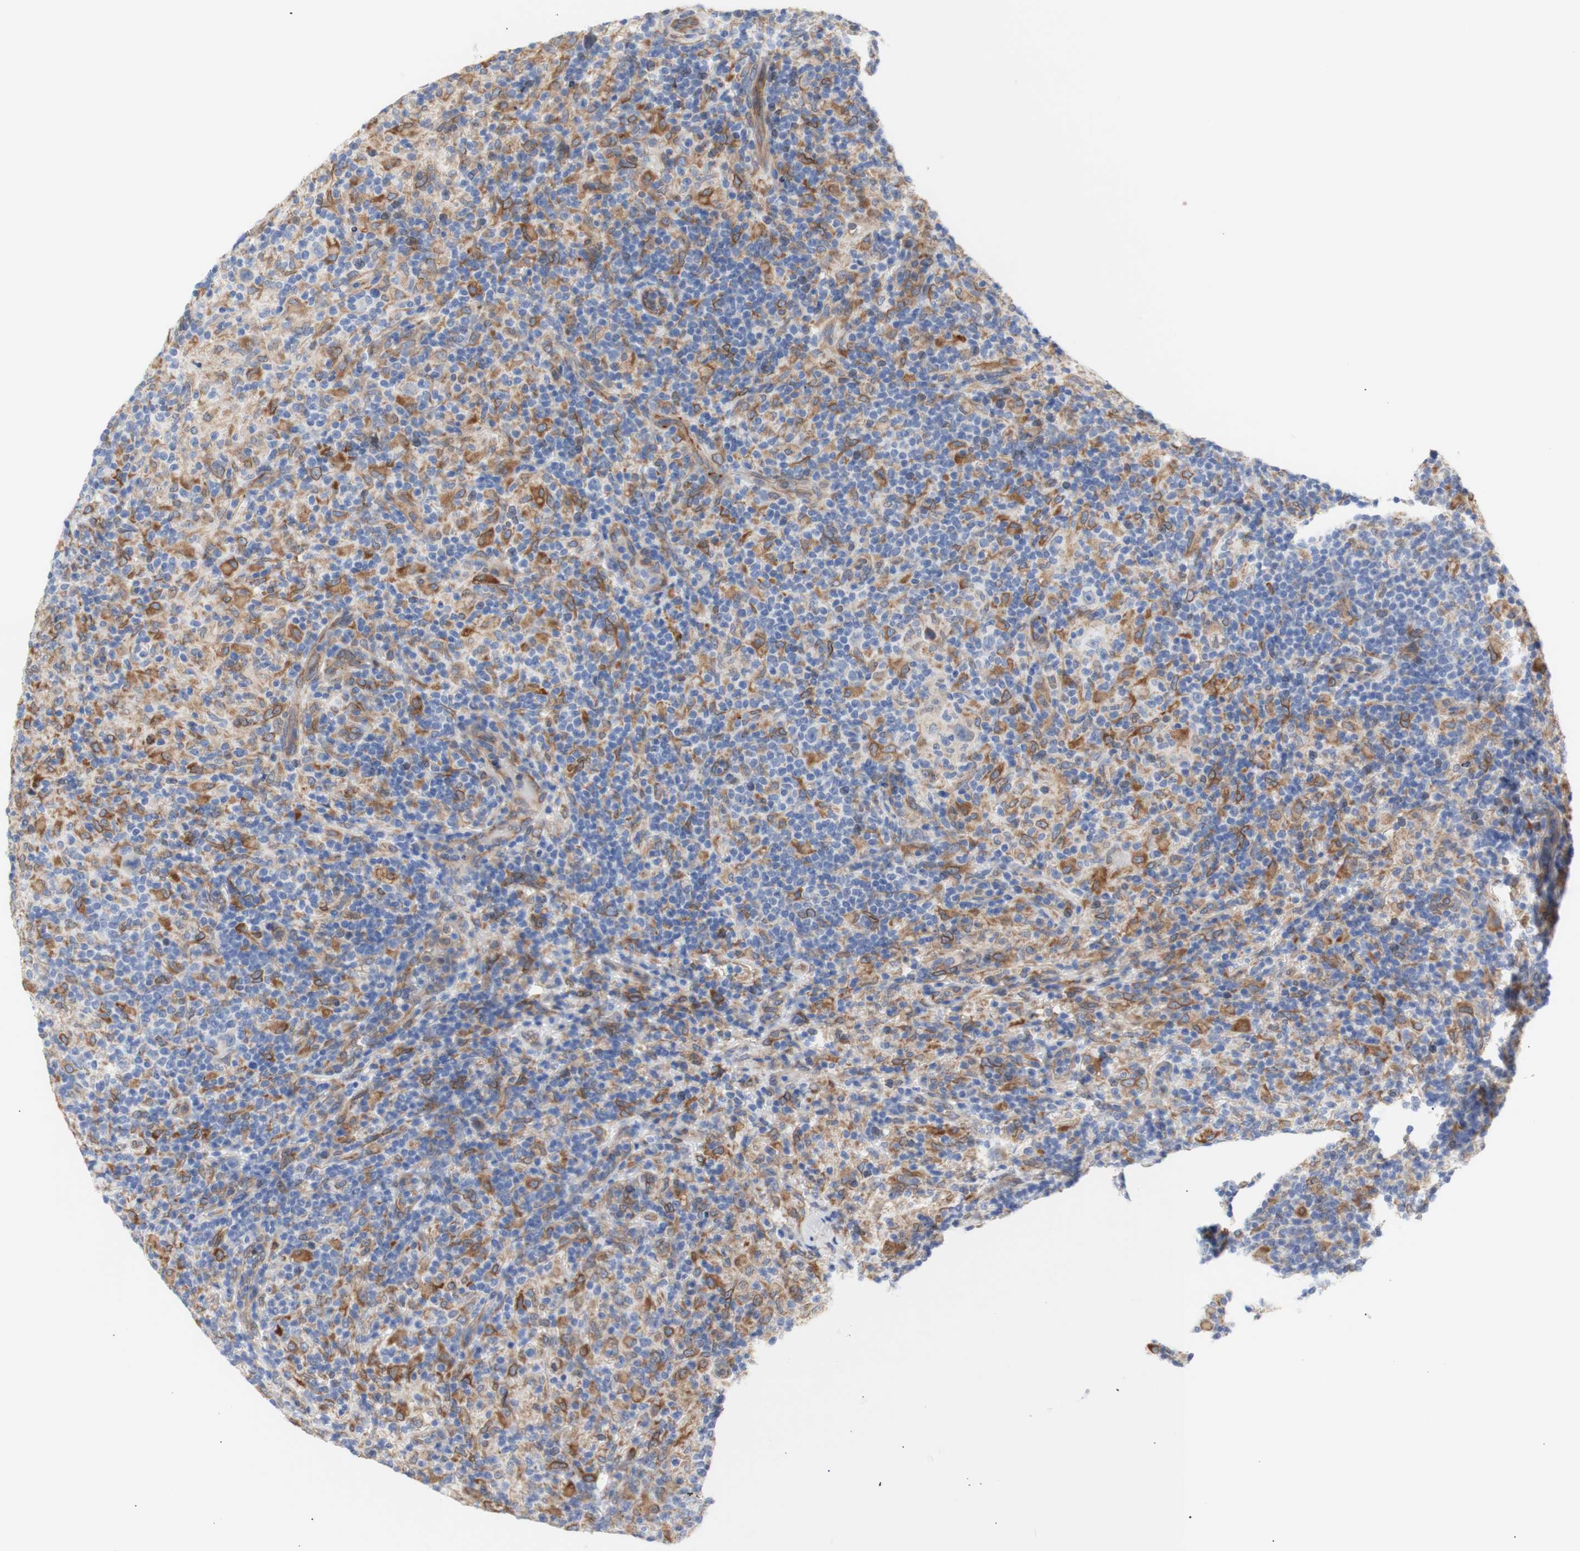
{"staining": {"intensity": "weak", "quantity": ">75%", "location": "cytoplasmic/membranous"}, "tissue": "lymphoma", "cell_type": "Tumor cells", "image_type": "cancer", "snomed": [{"axis": "morphology", "description": "Hodgkin's disease, NOS"}, {"axis": "topography", "description": "Lymph node"}], "caption": "Weak cytoplasmic/membranous positivity is appreciated in approximately >75% of tumor cells in lymphoma. (IHC, brightfield microscopy, high magnification).", "gene": "ERLIN1", "patient": {"sex": "male", "age": 70}}